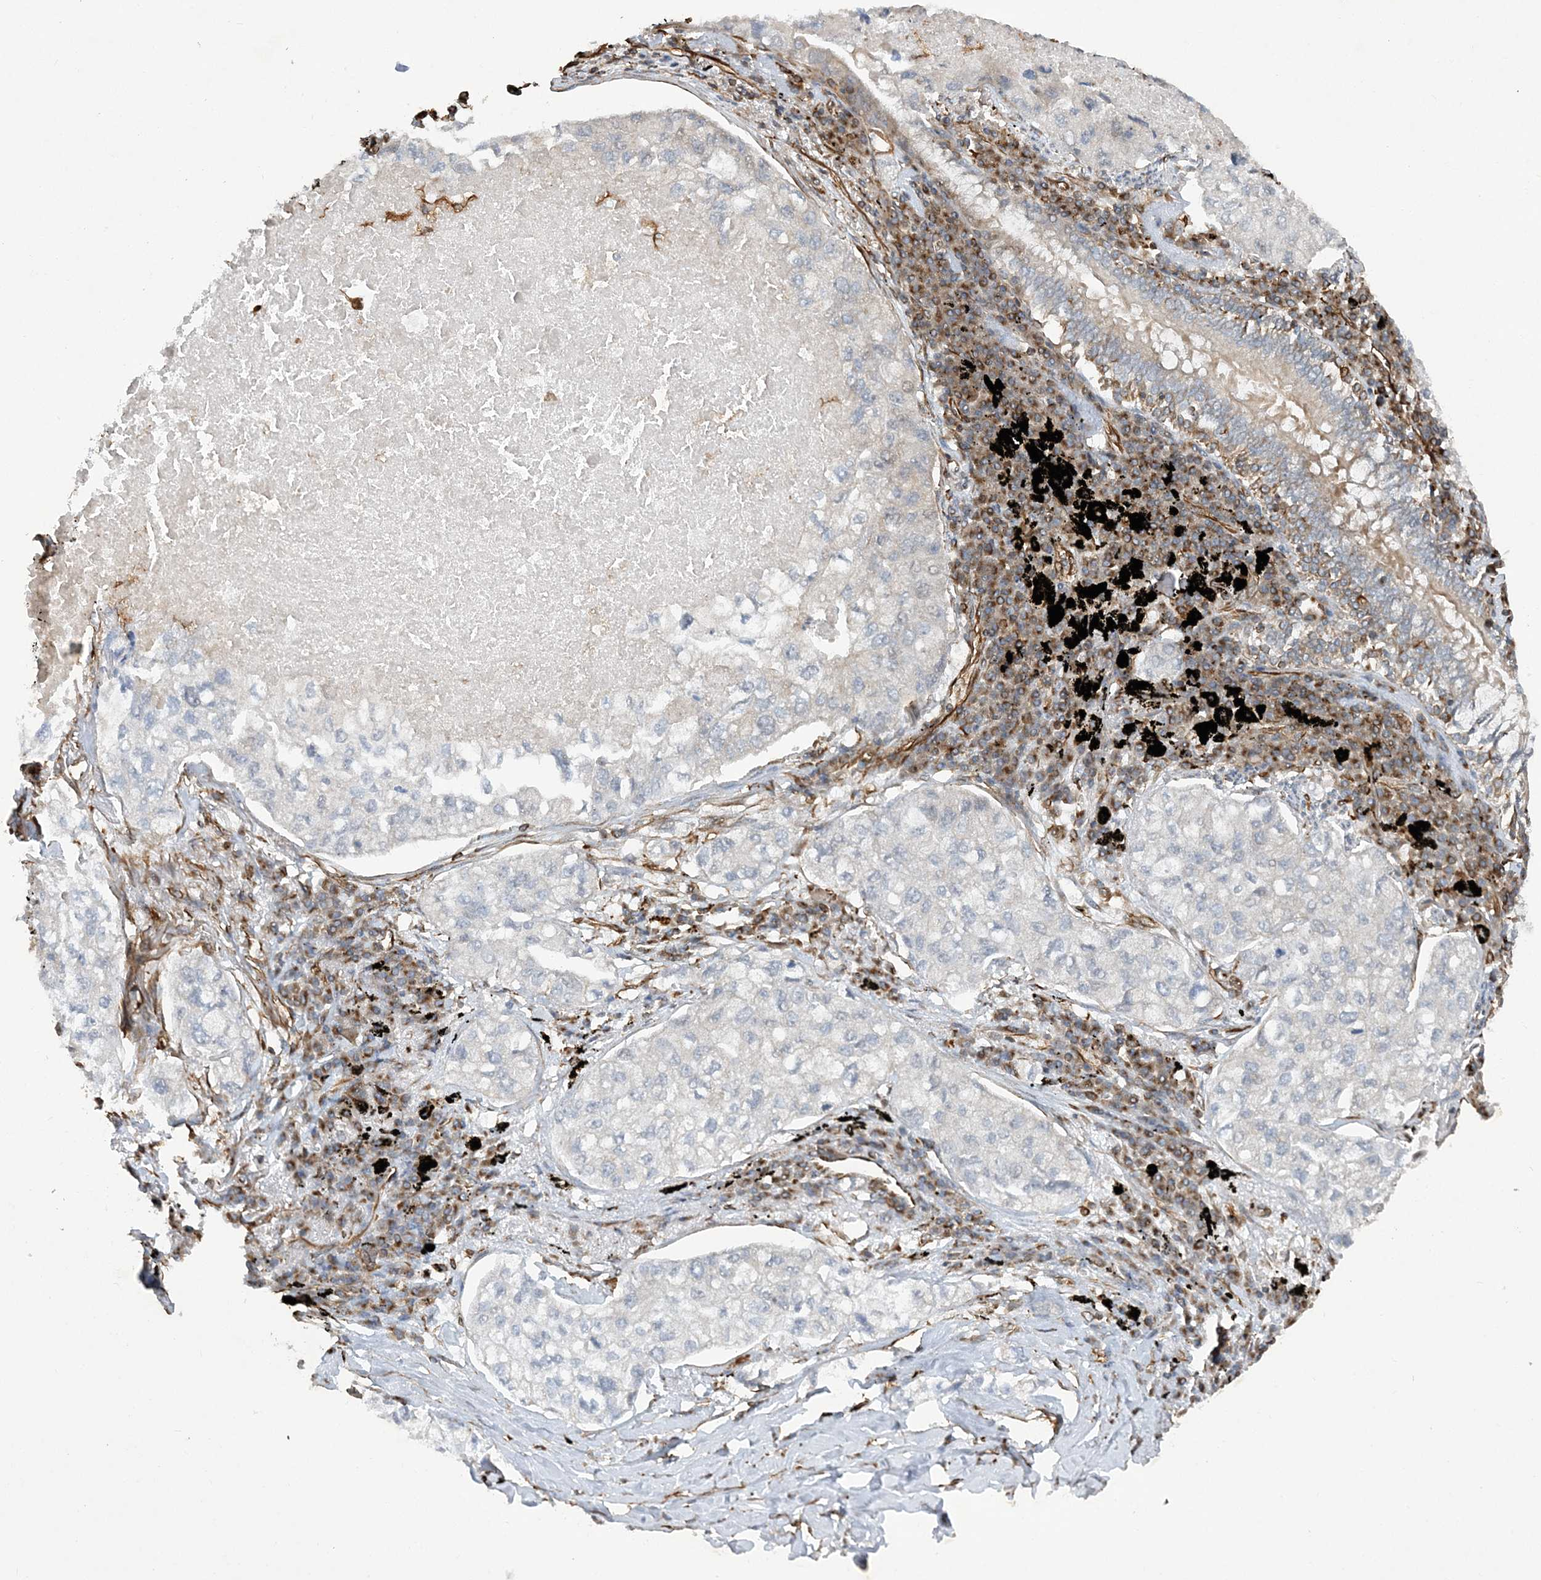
{"staining": {"intensity": "negative", "quantity": "none", "location": "none"}, "tissue": "lung cancer", "cell_type": "Tumor cells", "image_type": "cancer", "snomed": [{"axis": "morphology", "description": "Adenocarcinoma, NOS"}, {"axis": "topography", "description": "Lung"}], "caption": "Immunohistochemistry (IHC) of lung cancer reveals no positivity in tumor cells. (DAB (3,3'-diaminobenzidine) IHC, high magnification).", "gene": "FAM114A2", "patient": {"sex": "male", "age": 65}}